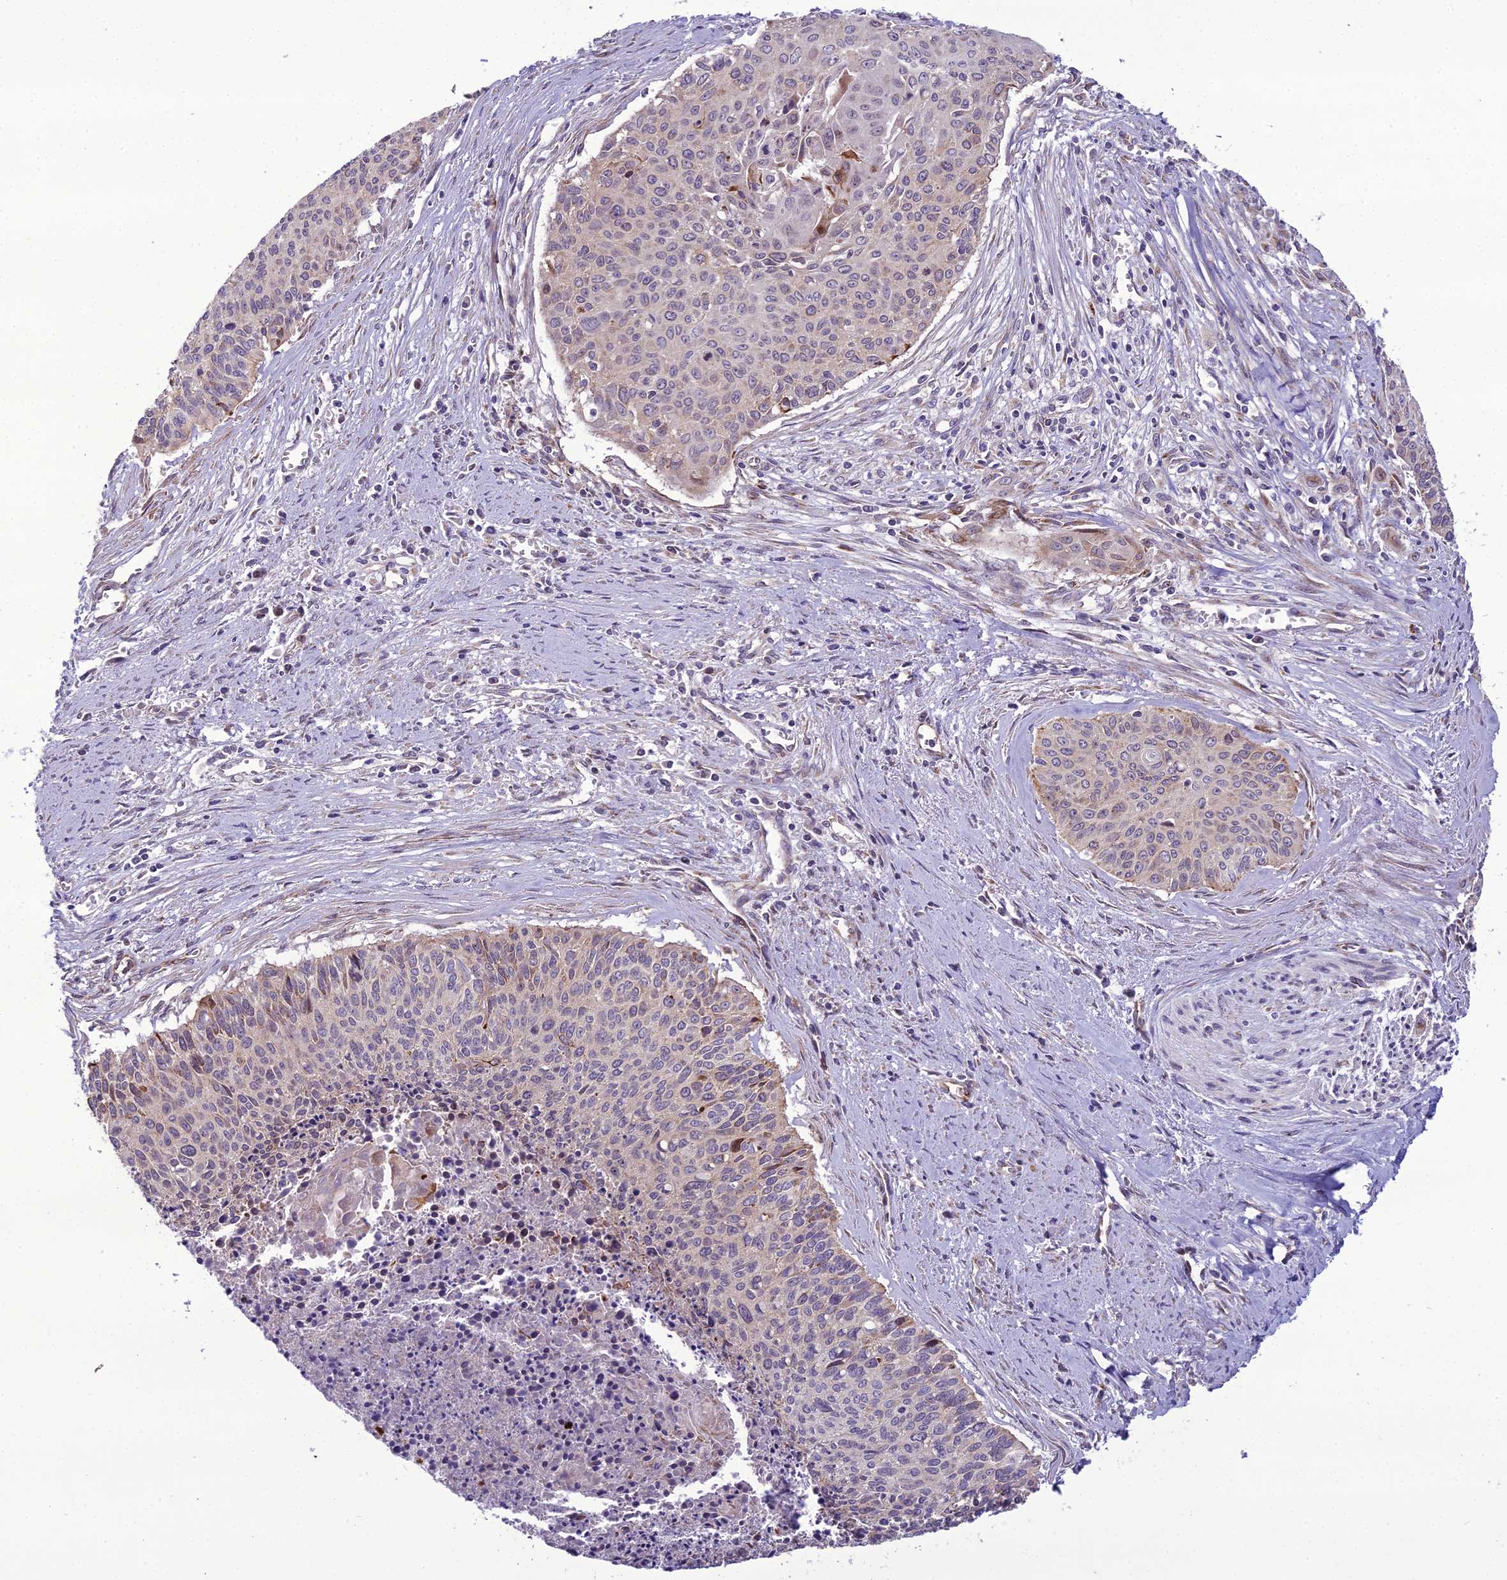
{"staining": {"intensity": "moderate", "quantity": "25%-75%", "location": "cytoplasmic/membranous"}, "tissue": "cervical cancer", "cell_type": "Tumor cells", "image_type": "cancer", "snomed": [{"axis": "morphology", "description": "Squamous cell carcinoma, NOS"}, {"axis": "topography", "description": "Cervix"}], "caption": "Cervical cancer stained with immunohistochemistry (IHC) exhibits moderate cytoplasmic/membranous staining in approximately 25%-75% of tumor cells. (DAB (3,3'-diaminobenzidine) IHC, brown staining for protein, blue staining for nuclei).", "gene": "NODAL", "patient": {"sex": "female", "age": 55}}